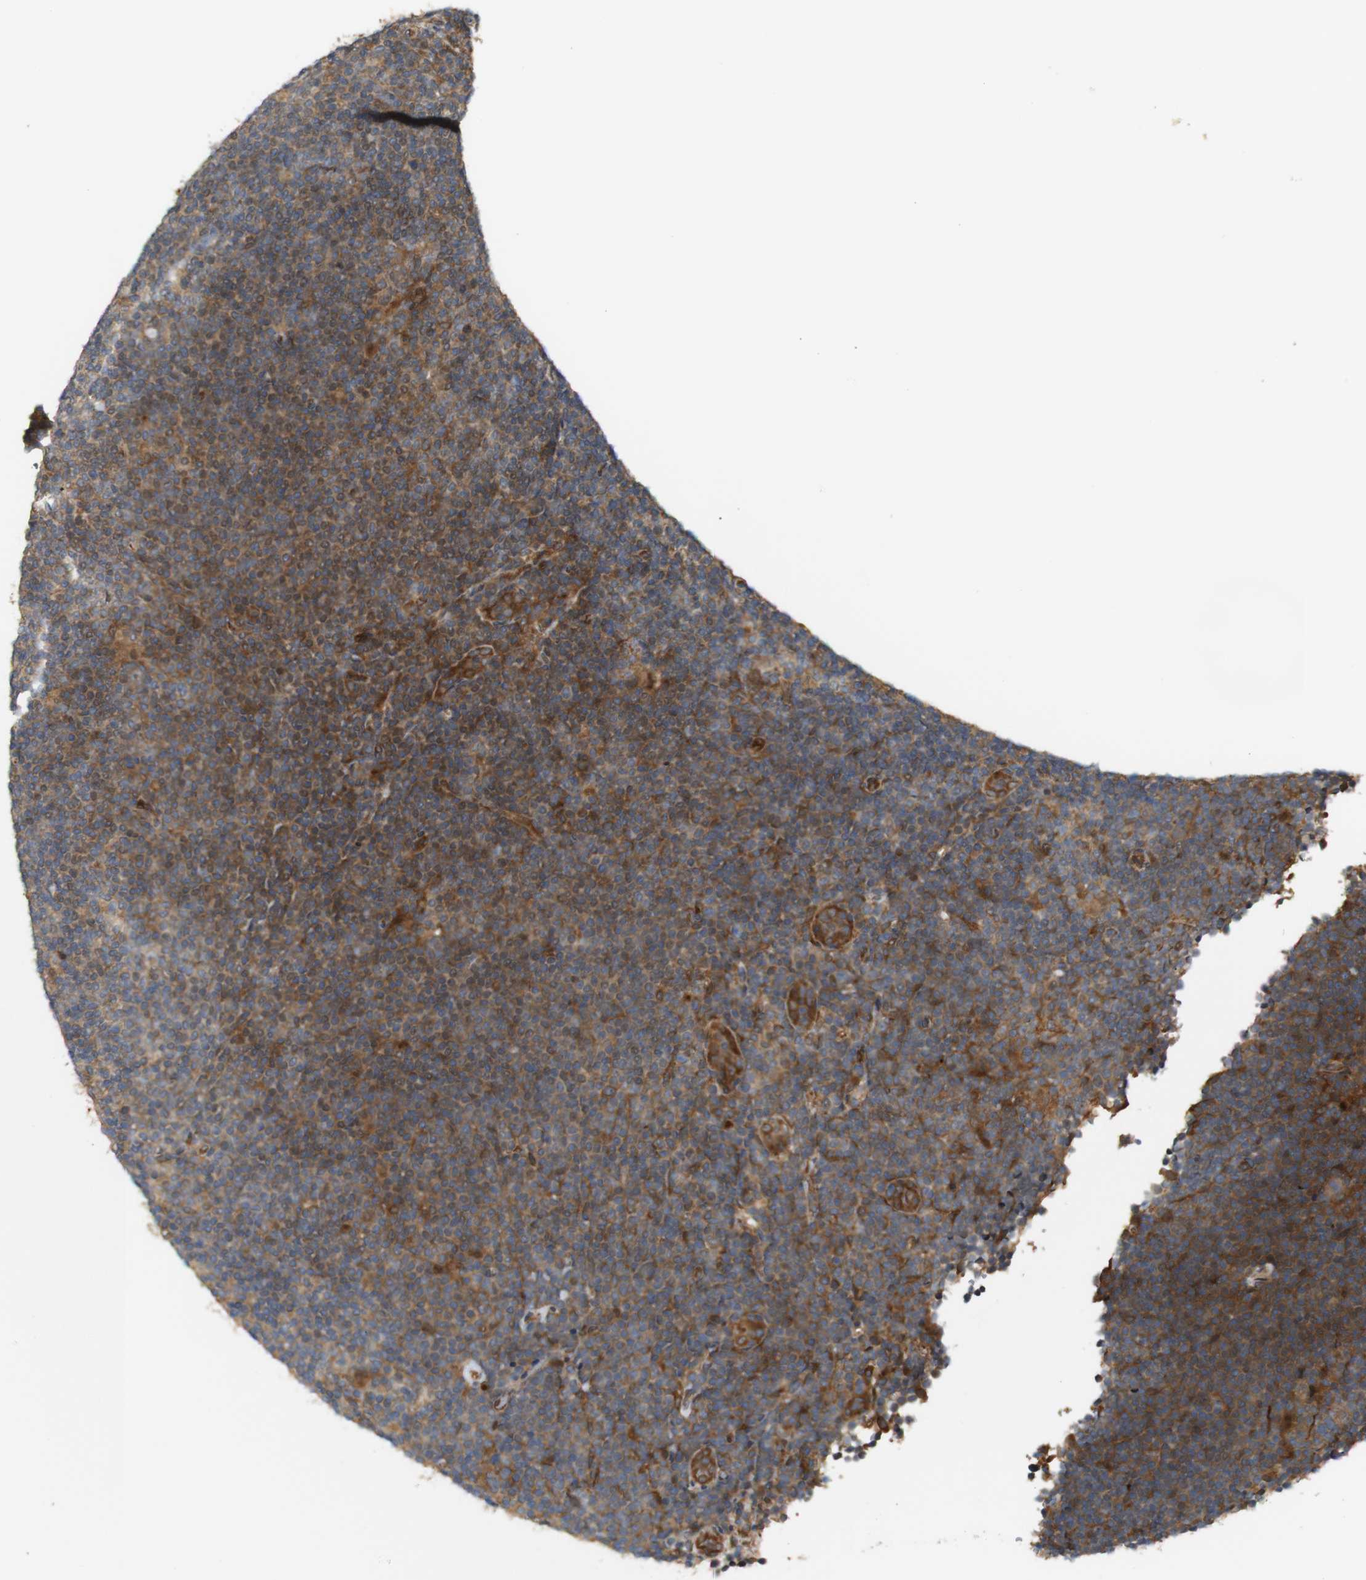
{"staining": {"intensity": "weak", "quantity": "25%-75%", "location": "cytoplasmic/membranous"}, "tissue": "lymphoma", "cell_type": "Tumor cells", "image_type": "cancer", "snomed": [{"axis": "morphology", "description": "Hodgkin's disease, NOS"}, {"axis": "topography", "description": "Lymph node"}], "caption": "The histopathology image exhibits staining of Hodgkin's disease, revealing weak cytoplasmic/membranous protein expression (brown color) within tumor cells. (IHC, brightfield microscopy, high magnification).", "gene": "RPTOR", "patient": {"sex": "female", "age": 57}}